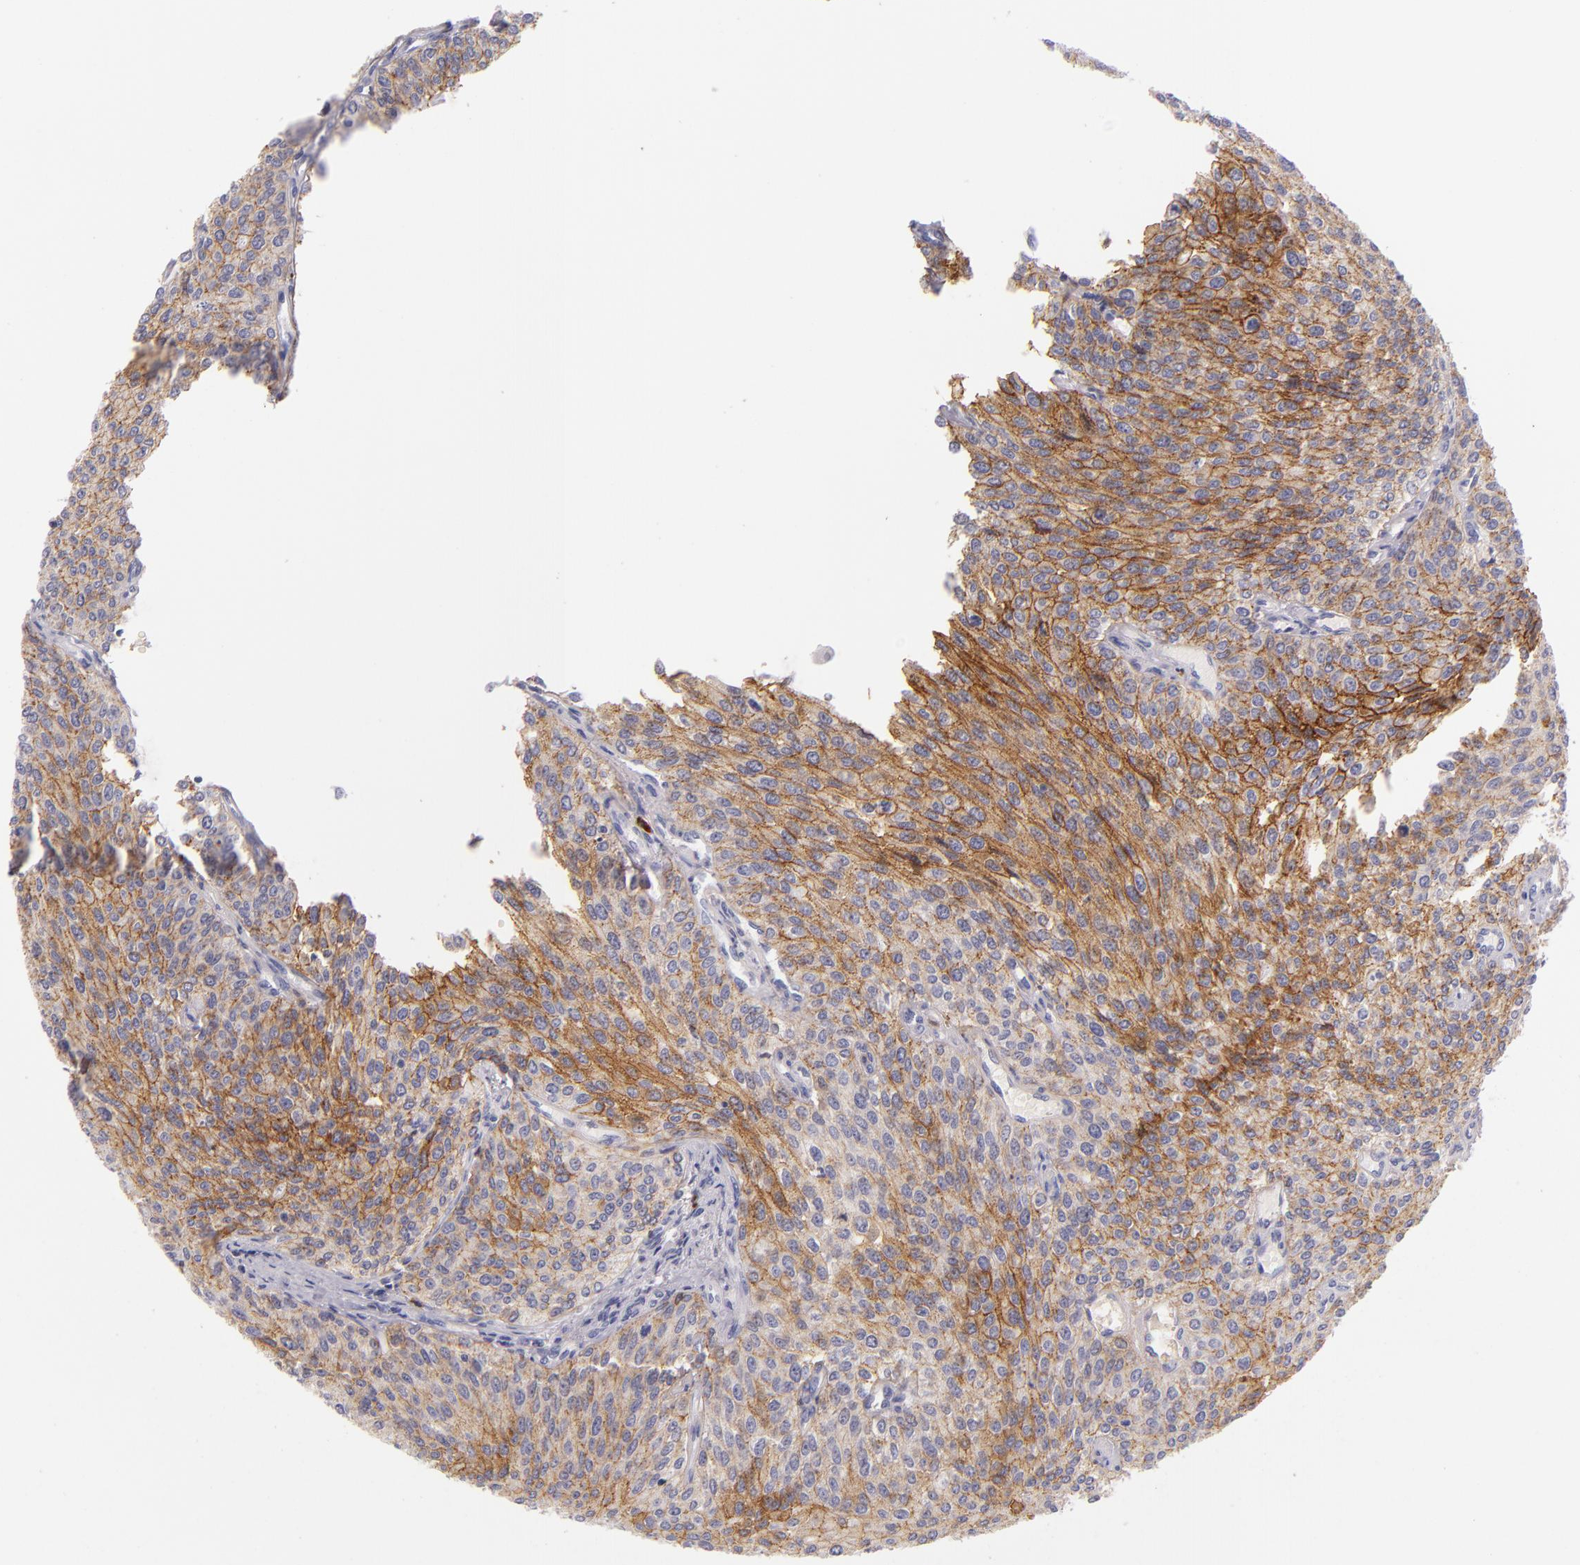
{"staining": {"intensity": "moderate", "quantity": ">75%", "location": "cytoplasmic/membranous"}, "tissue": "urothelial cancer", "cell_type": "Tumor cells", "image_type": "cancer", "snomed": [{"axis": "morphology", "description": "Urothelial carcinoma, Low grade"}, {"axis": "topography", "description": "Urinary bladder"}], "caption": "Protein staining of urothelial cancer tissue reveals moderate cytoplasmic/membranous positivity in approximately >75% of tumor cells.", "gene": "CDH3", "patient": {"sex": "female", "age": 73}}